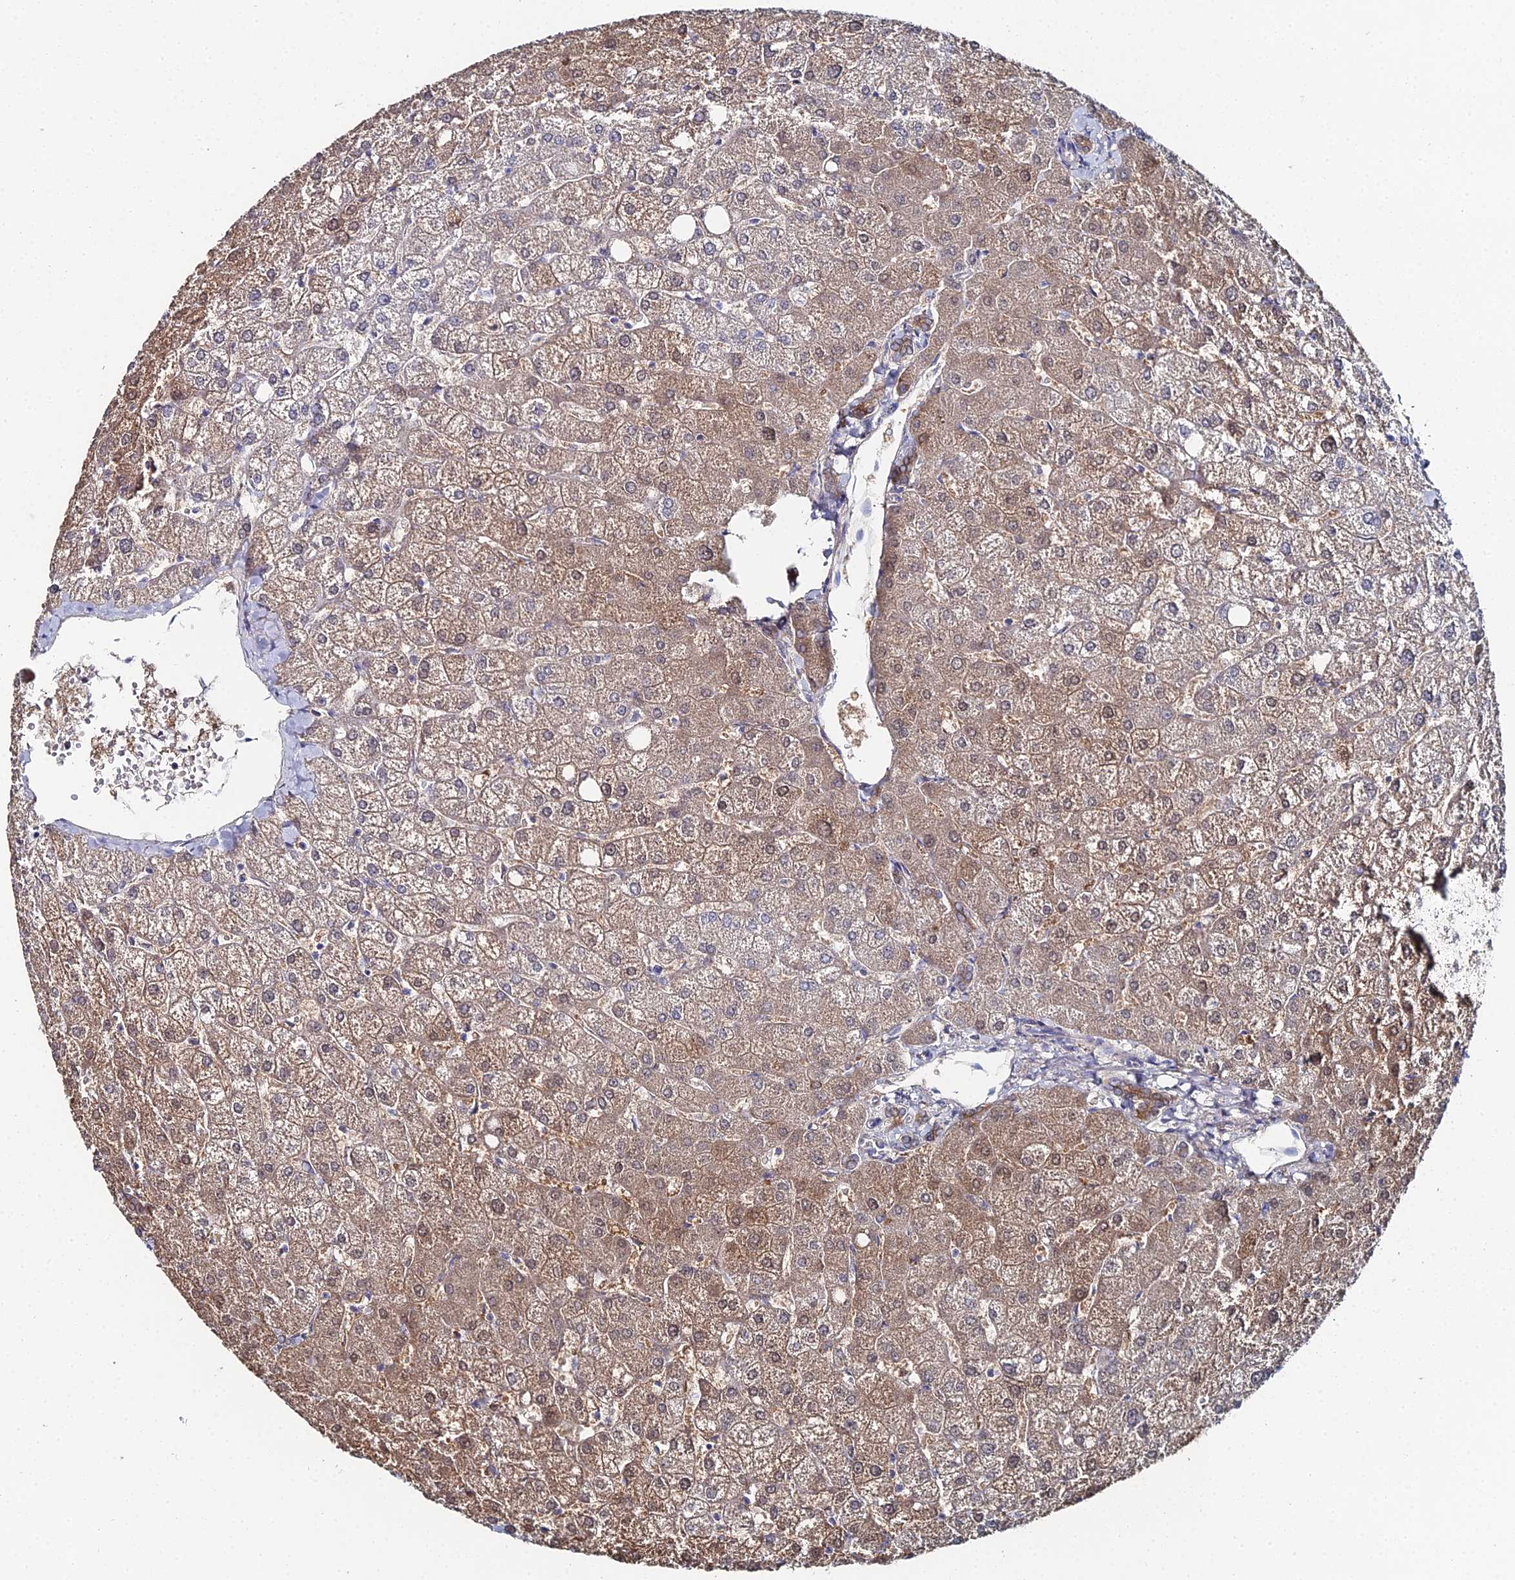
{"staining": {"intensity": "moderate", "quantity": ">75%", "location": "cytoplasmic/membranous"}, "tissue": "liver", "cell_type": "Cholangiocytes", "image_type": "normal", "snomed": [{"axis": "morphology", "description": "Normal tissue, NOS"}, {"axis": "topography", "description": "Liver"}], "caption": "Immunohistochemical staining of benign liver reveals >75% levels of moderate cytoplasmic/membranous protein positivity in about >75% of cholangiocytes. Nuclei are stained in blue.", "gene": "THAP4", "patient": {"sex": "female", "age": 54}}